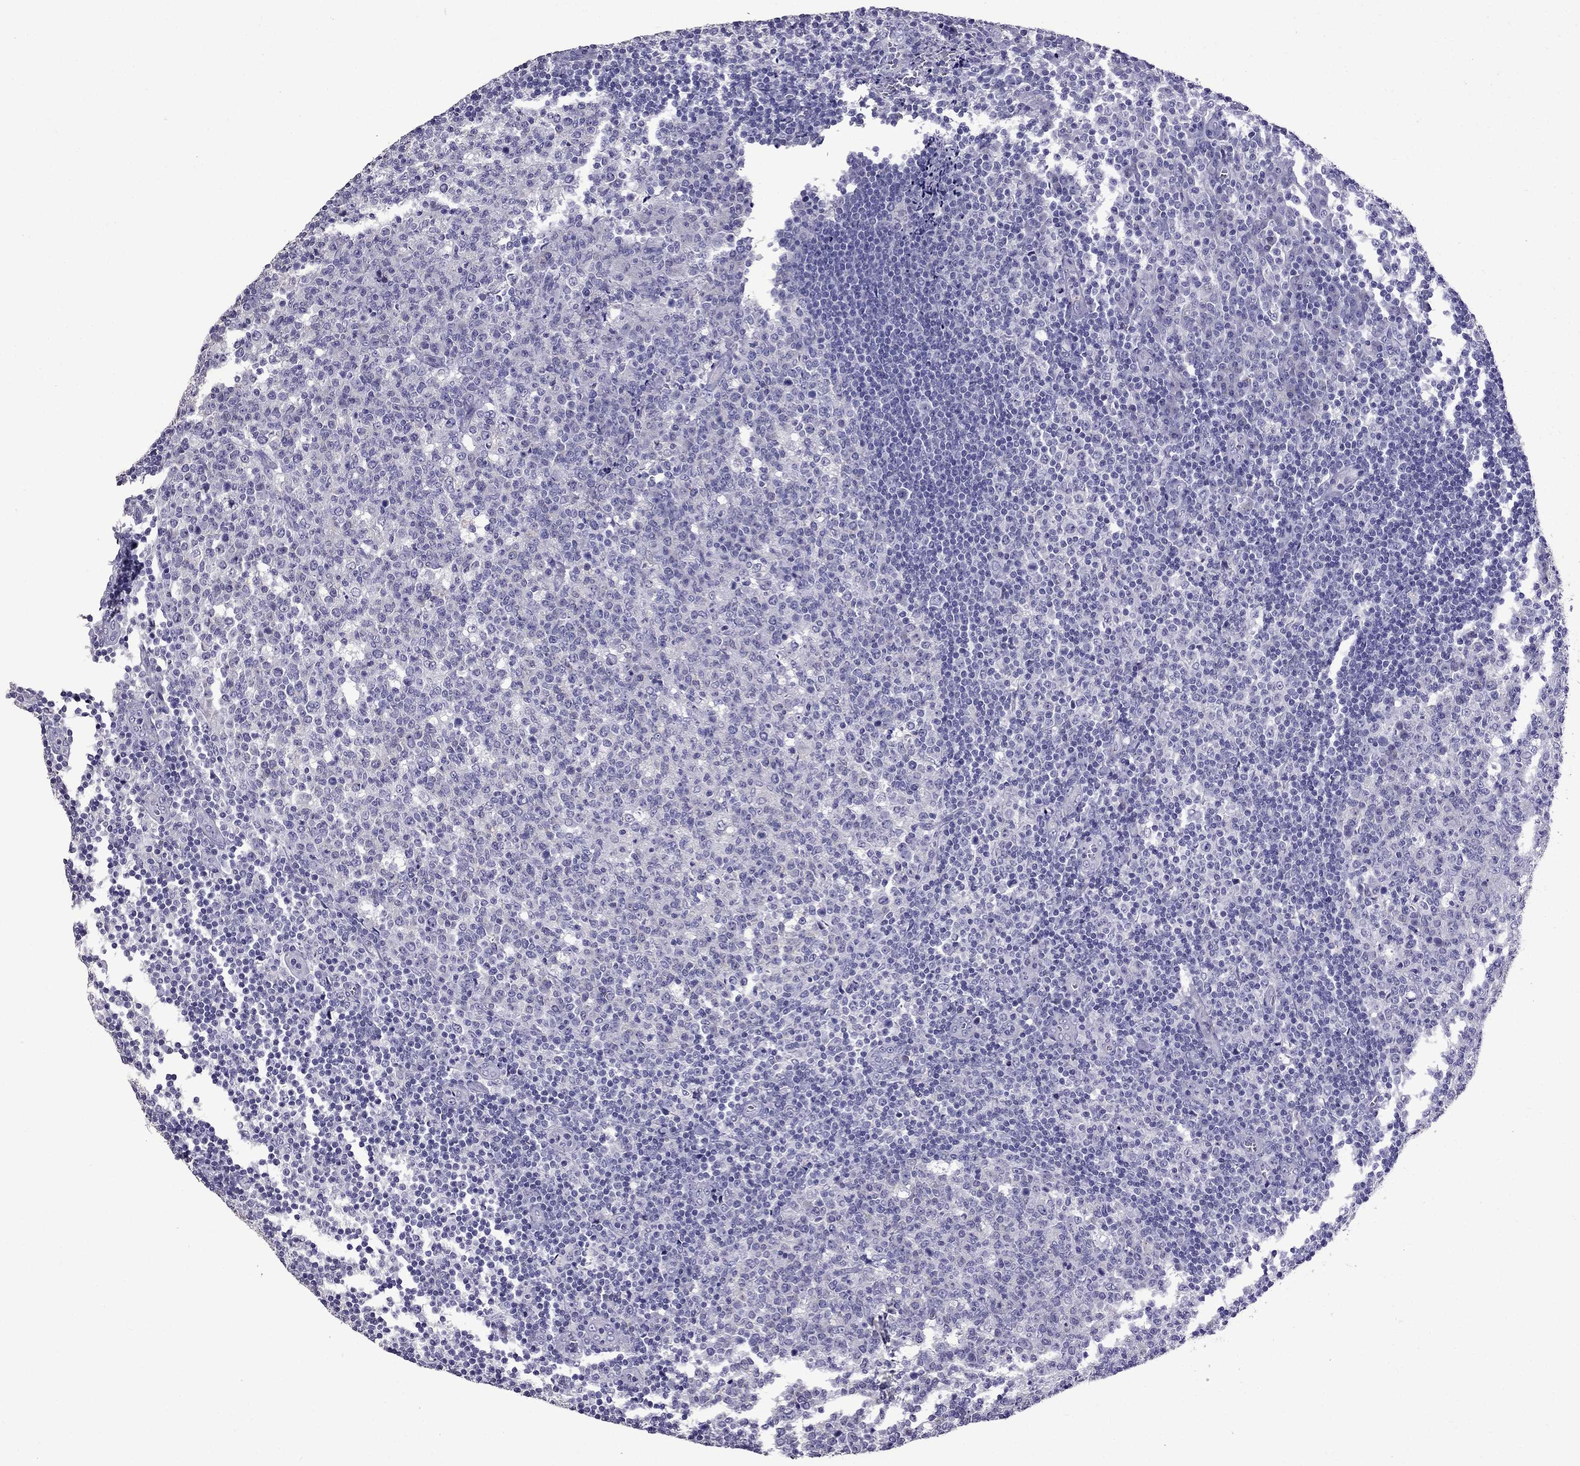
{"staining": {"intensity": "negative", "quantity": "none", "location": "none"}, "tissue": "tonsil", "cell_type": "Germinal center cells", "image_type": "normal", "snomed": [{"axis": "morphology", "description": "Normal tissue, NOS"}, {"axis": "topography", "description": "Tonsil"}], "caption": "DAB (3,3'-diaminobenzidine) immunohistochemical staining of benign human tonsil displays no significant expression in germinal center cells. (Brightfield microscopy of DAB IHC at high magnification).", "gene": "OXCT2", "patient": {"sex": "female", "age": 13}}